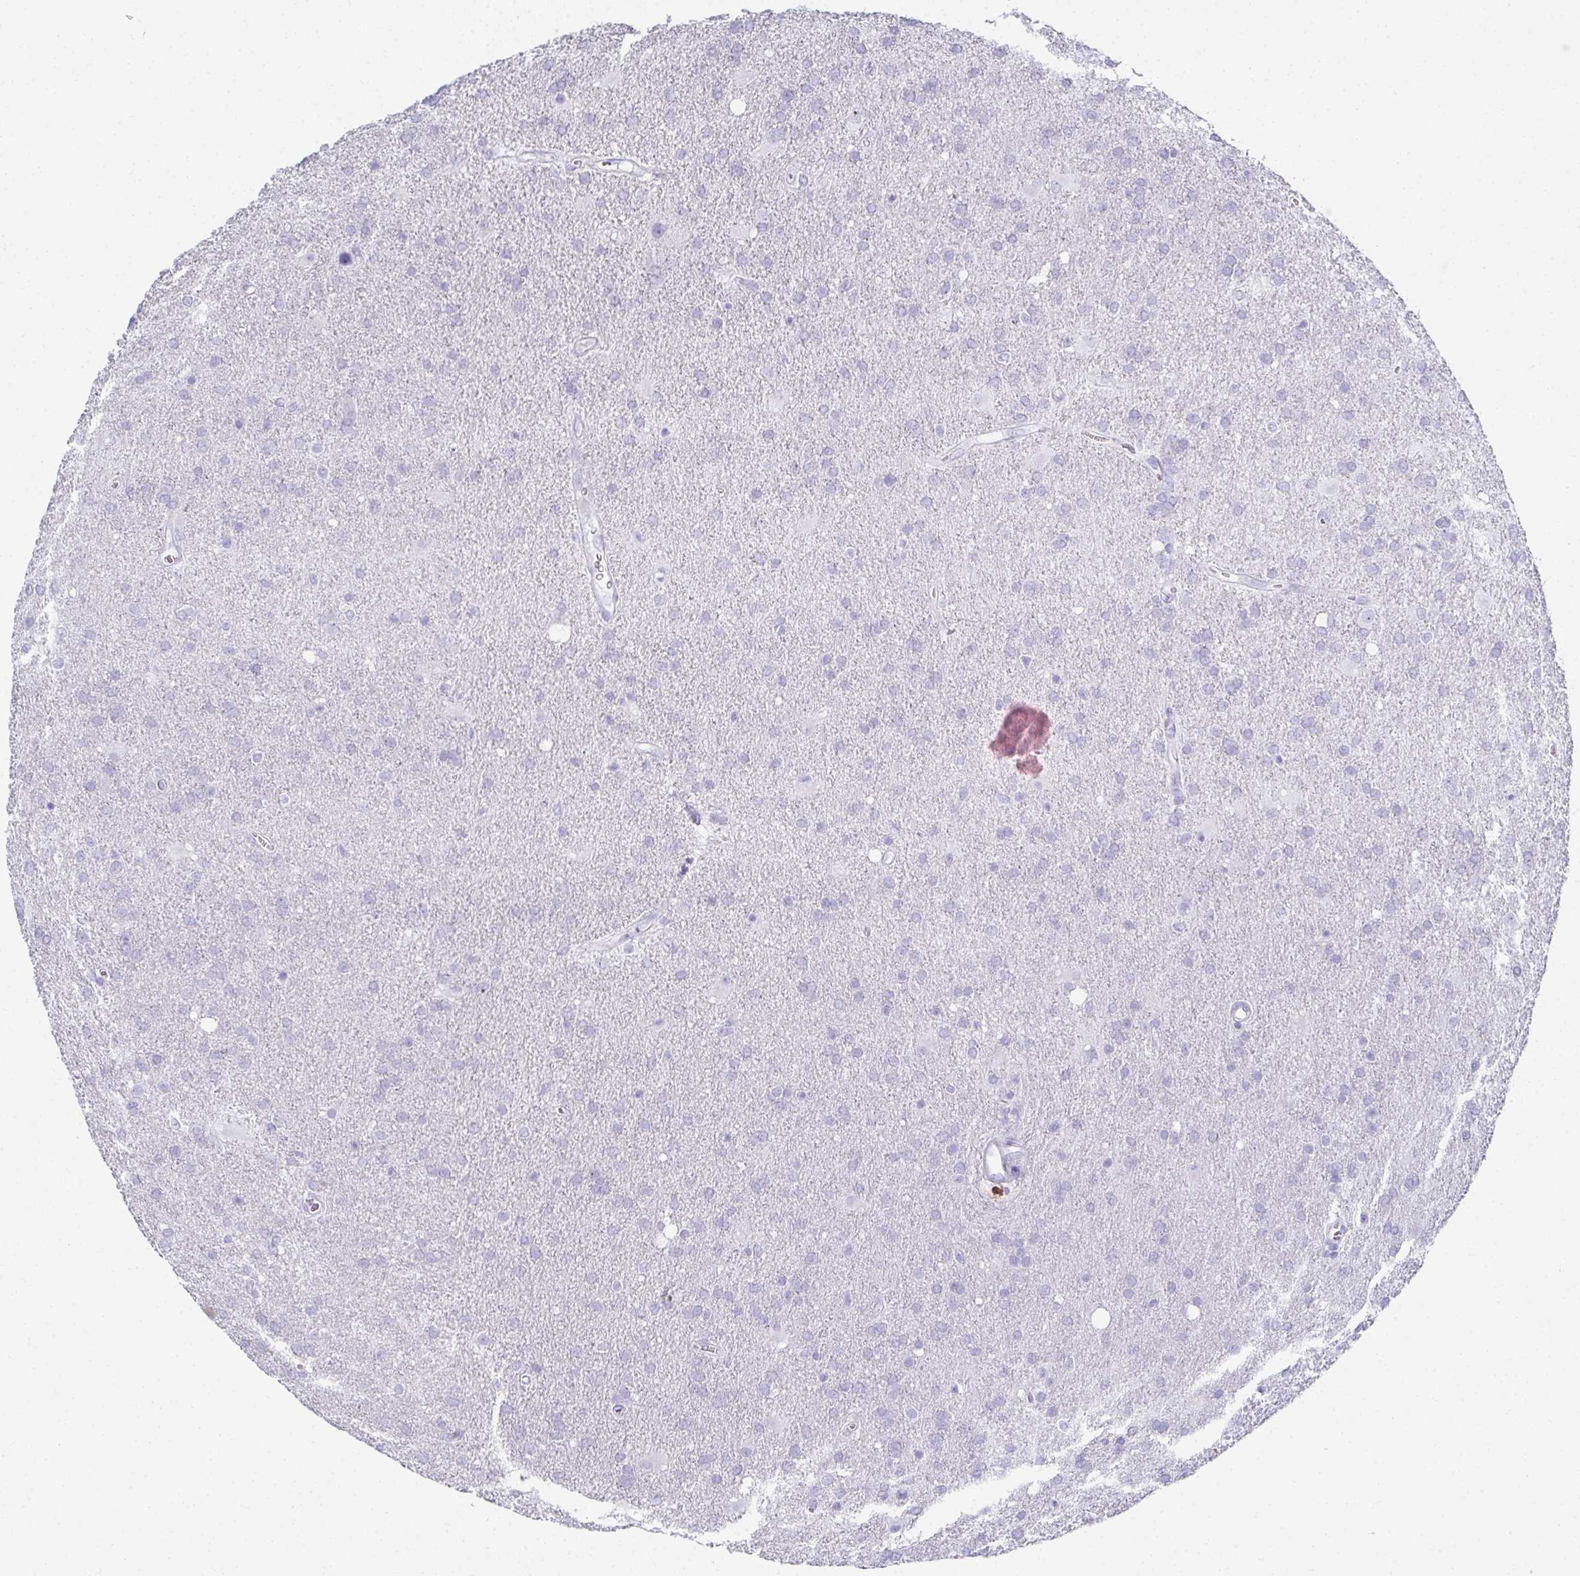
{"staining": {"intensity": "negative", "quantity": "none", "location": "none"}, "tissue": "glioma", "cell_type": "Tumor cells", "image_type": "cancer", "snomed": [{"axis": "morphology", "description": "Glioma, malignant, Low grade"}, {"axis": "topography", "description": "Brain"}], "caption": "There is no significant staining in tumor cells of glioma.", "gene": "SYCP1", "patient": {"sex": "male", "age": 66}}